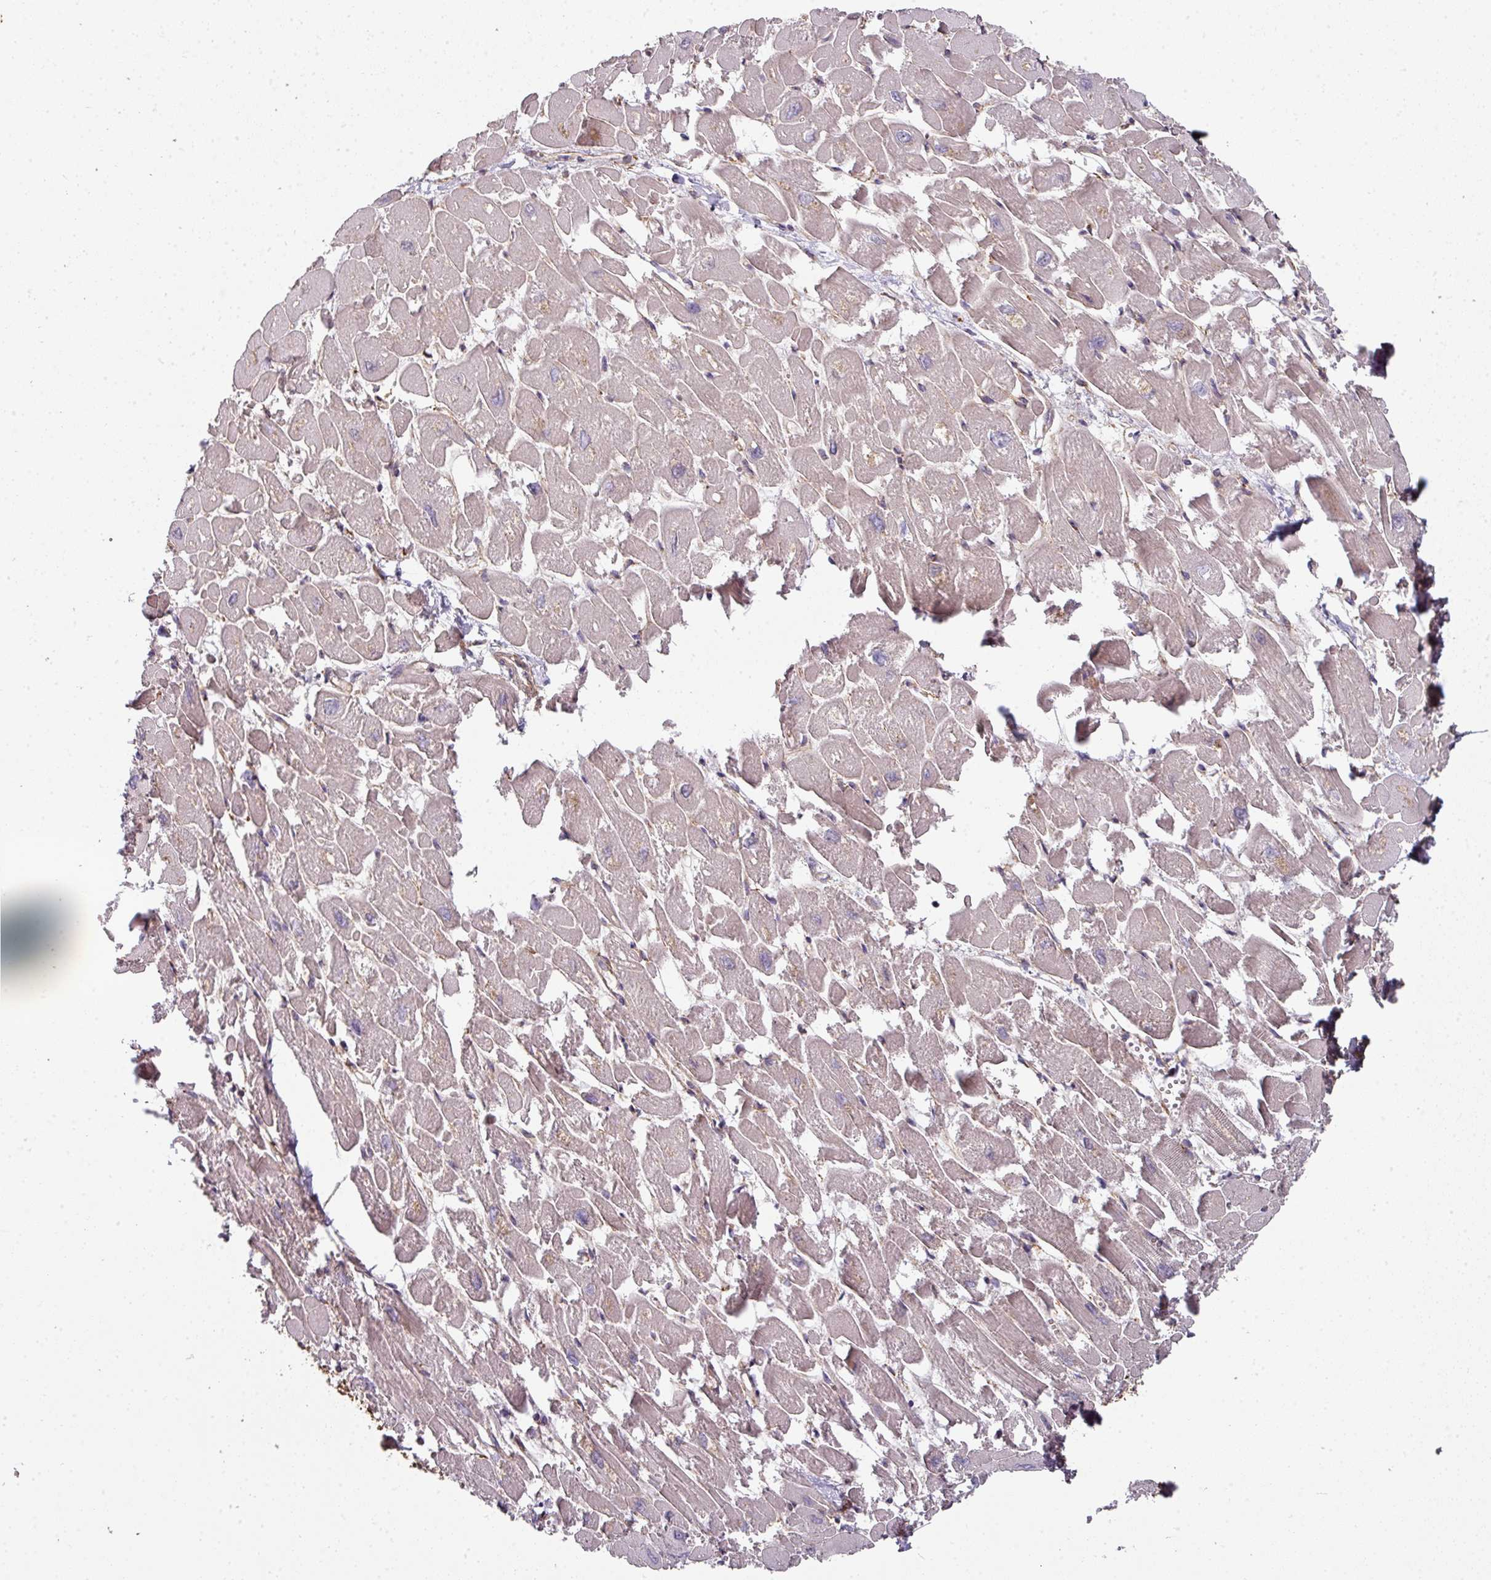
{"staining": {"intensity": "weak", "quantity": "25%-75%", "location": "cytoplasmic/membranous"}, "tissue": "heart muscle", "cell_type": "Cardiomyocytes", "image_type": "normal", "snomed": [{"axis": "morphology", "description": "Normal tissue, NOS"}, {"axis": "topography", "description": "Heart"}], "caption": "Heart muscle stained with DAB immunohistochemistry displays low levels of weak cytoplasmic/membranous positivity in about 25%-75% of cardiomyocytes. The staining was performed using DAB, with brown indicating positive protein expression. Nuclei are stained blue with hematoxylin.", "gene": "FAT4", "patient": {"sex": "male", "age": 54}}